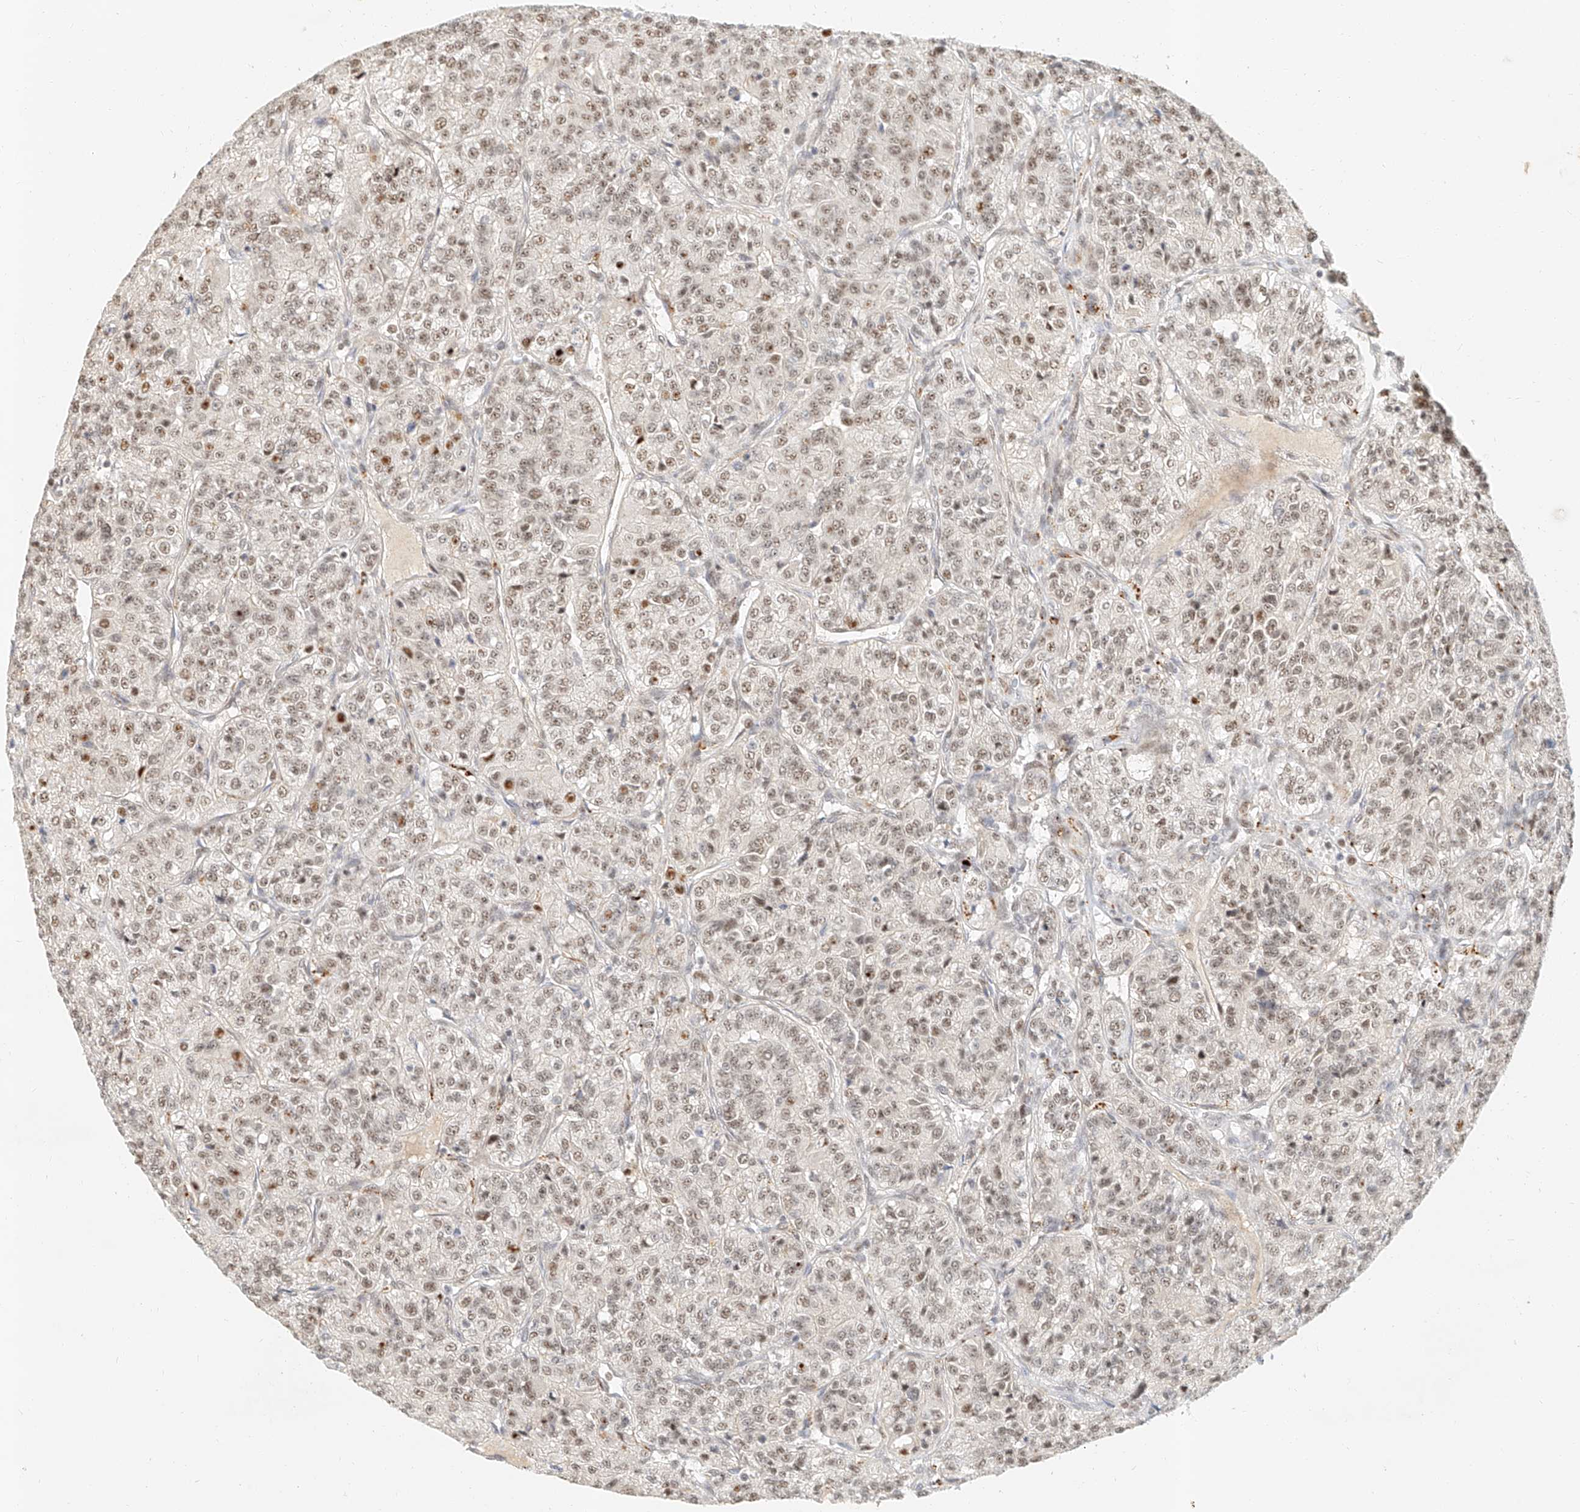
{"staining": {"intensity": "moderate", "quantity": ">75%", "location": "nuclear"}, "tissue": "renal cancer", "cell_type": "Tumor cells", "image_type": "cancer", "snomed": [{"axis": "morphology", "description": "Adenocarcinoma, NOS"}, {"axis": "topography", "description": "Kidney"}], "caption": "Immunohistochemical staining of human renal cancer displays medium levels of moderate nuclear expression in approximately >75% of tumor cells.", "gene": "CXorf58", "patient": {"sex": "female", "age": 63}}